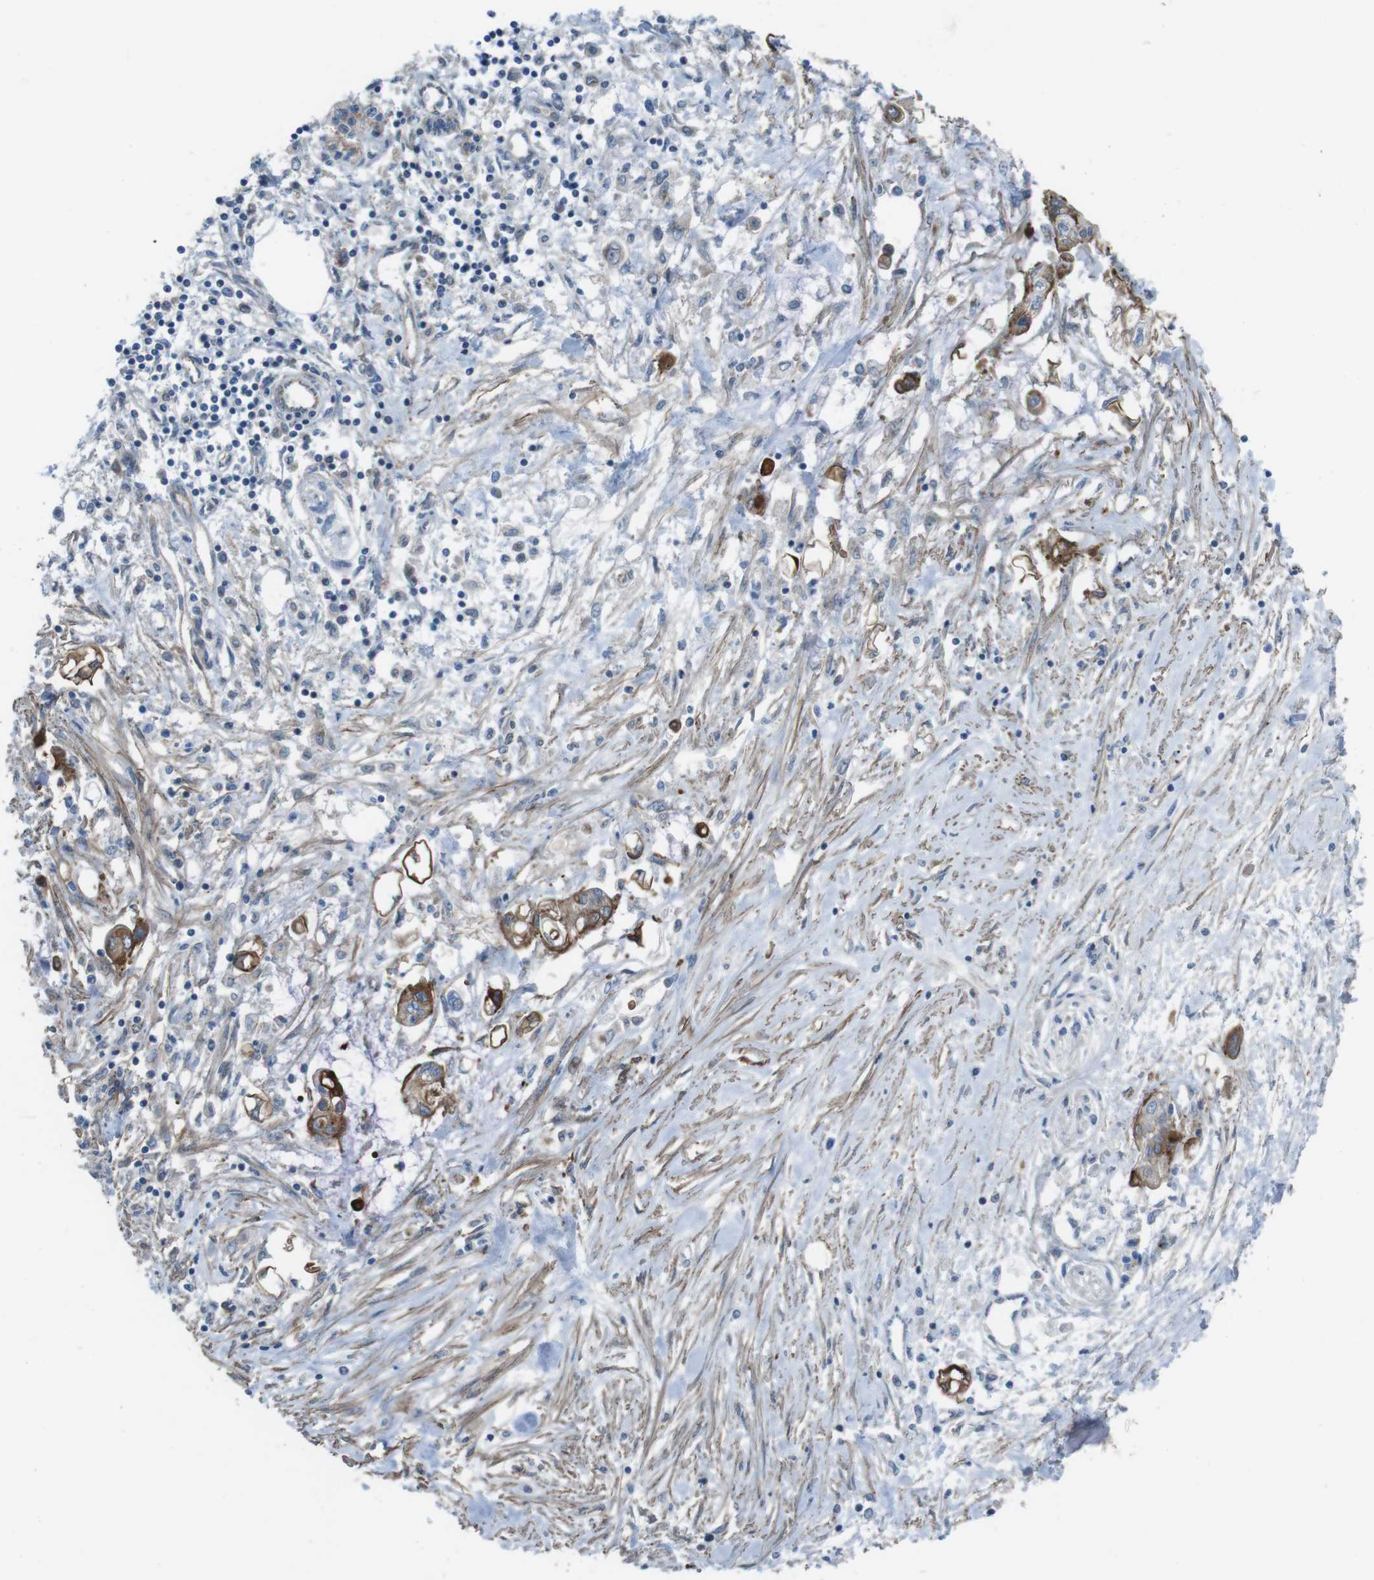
{"staining": {"intensity": "moderate", "quantity": ">75%", "location": "cytoplasmic/membranous"}, "tissue": "pancreatic cancer", "cell_type": "Tumor cells", "image_type": "cancer", "snomed": [{"axis": "morphology", "description": "Adenocarcinoma, NOS"}, {"axis": "topography", "description": "Pancreas"}], "caption": "Immunohistochemistry (DAB (3,3'-diaminobenzidine)) staining of adenocarcinoma (pancreatic) shows moderate cytoplasmic/membranous protein positivity in approximately >75% of tumor cells.", "gene": "FAM174B", "patient": {"sex": "female", "age": 77}}